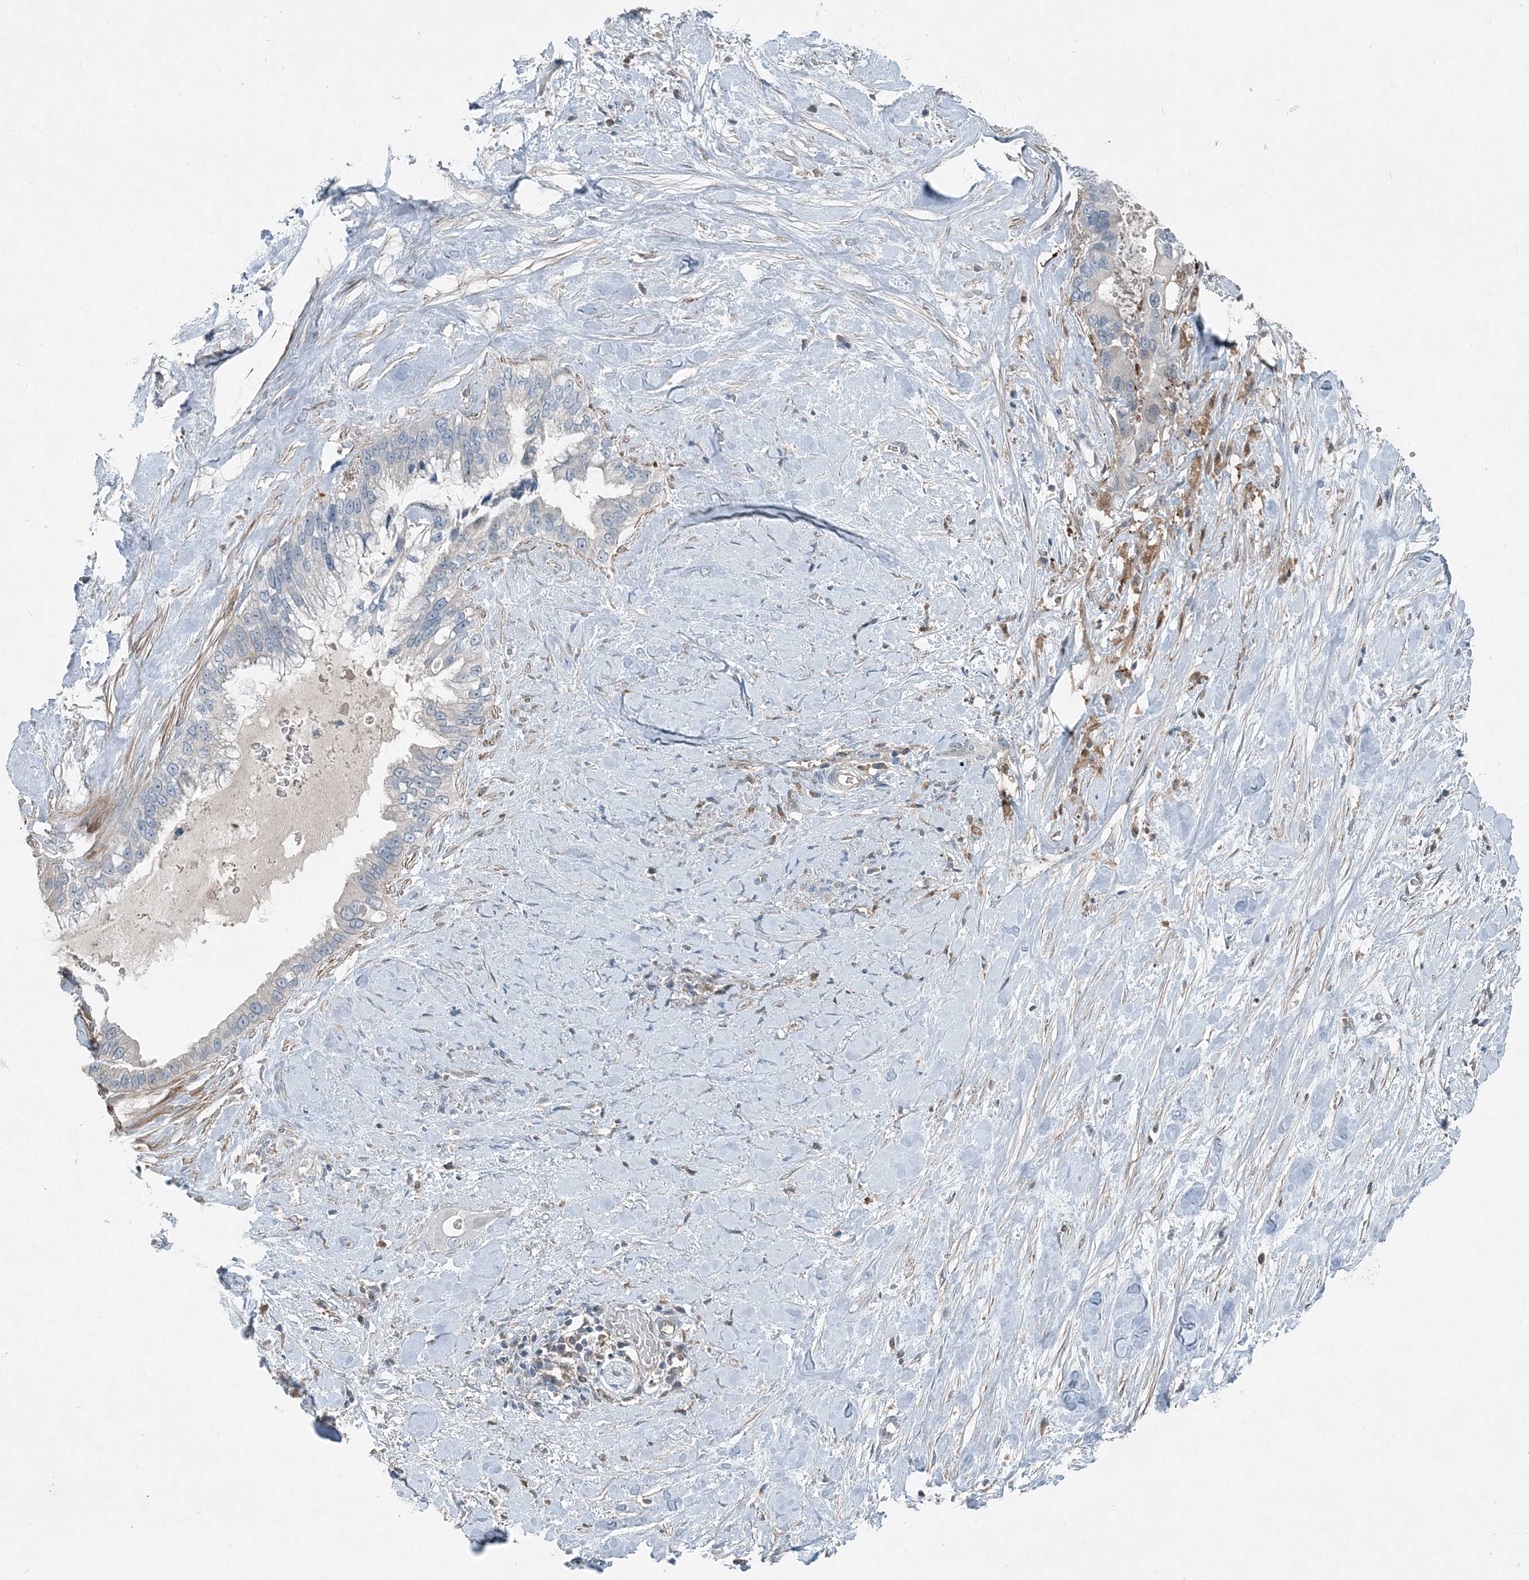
{"staining": {"intensity": "negative", "quantity": "none", "location": "none"}, "tissue": "pancreatic cancer", "cell_type": "Tumor cells", "image_type": "cancer", "snomed": [{"axis": "morphology", "description": "Inflammation, NOS"}, {"axis": "morphology", "description": "Adenocarcinoma, NOS"}, {"axis": "topography", "description": "Pancreas"}], "caption": "Tumor cells are negative for brown protein staining in pancreatic cancer (adenocarcinoma).", "gene": "ARMH1", "patient": {"sex": "female", "age": 56}}